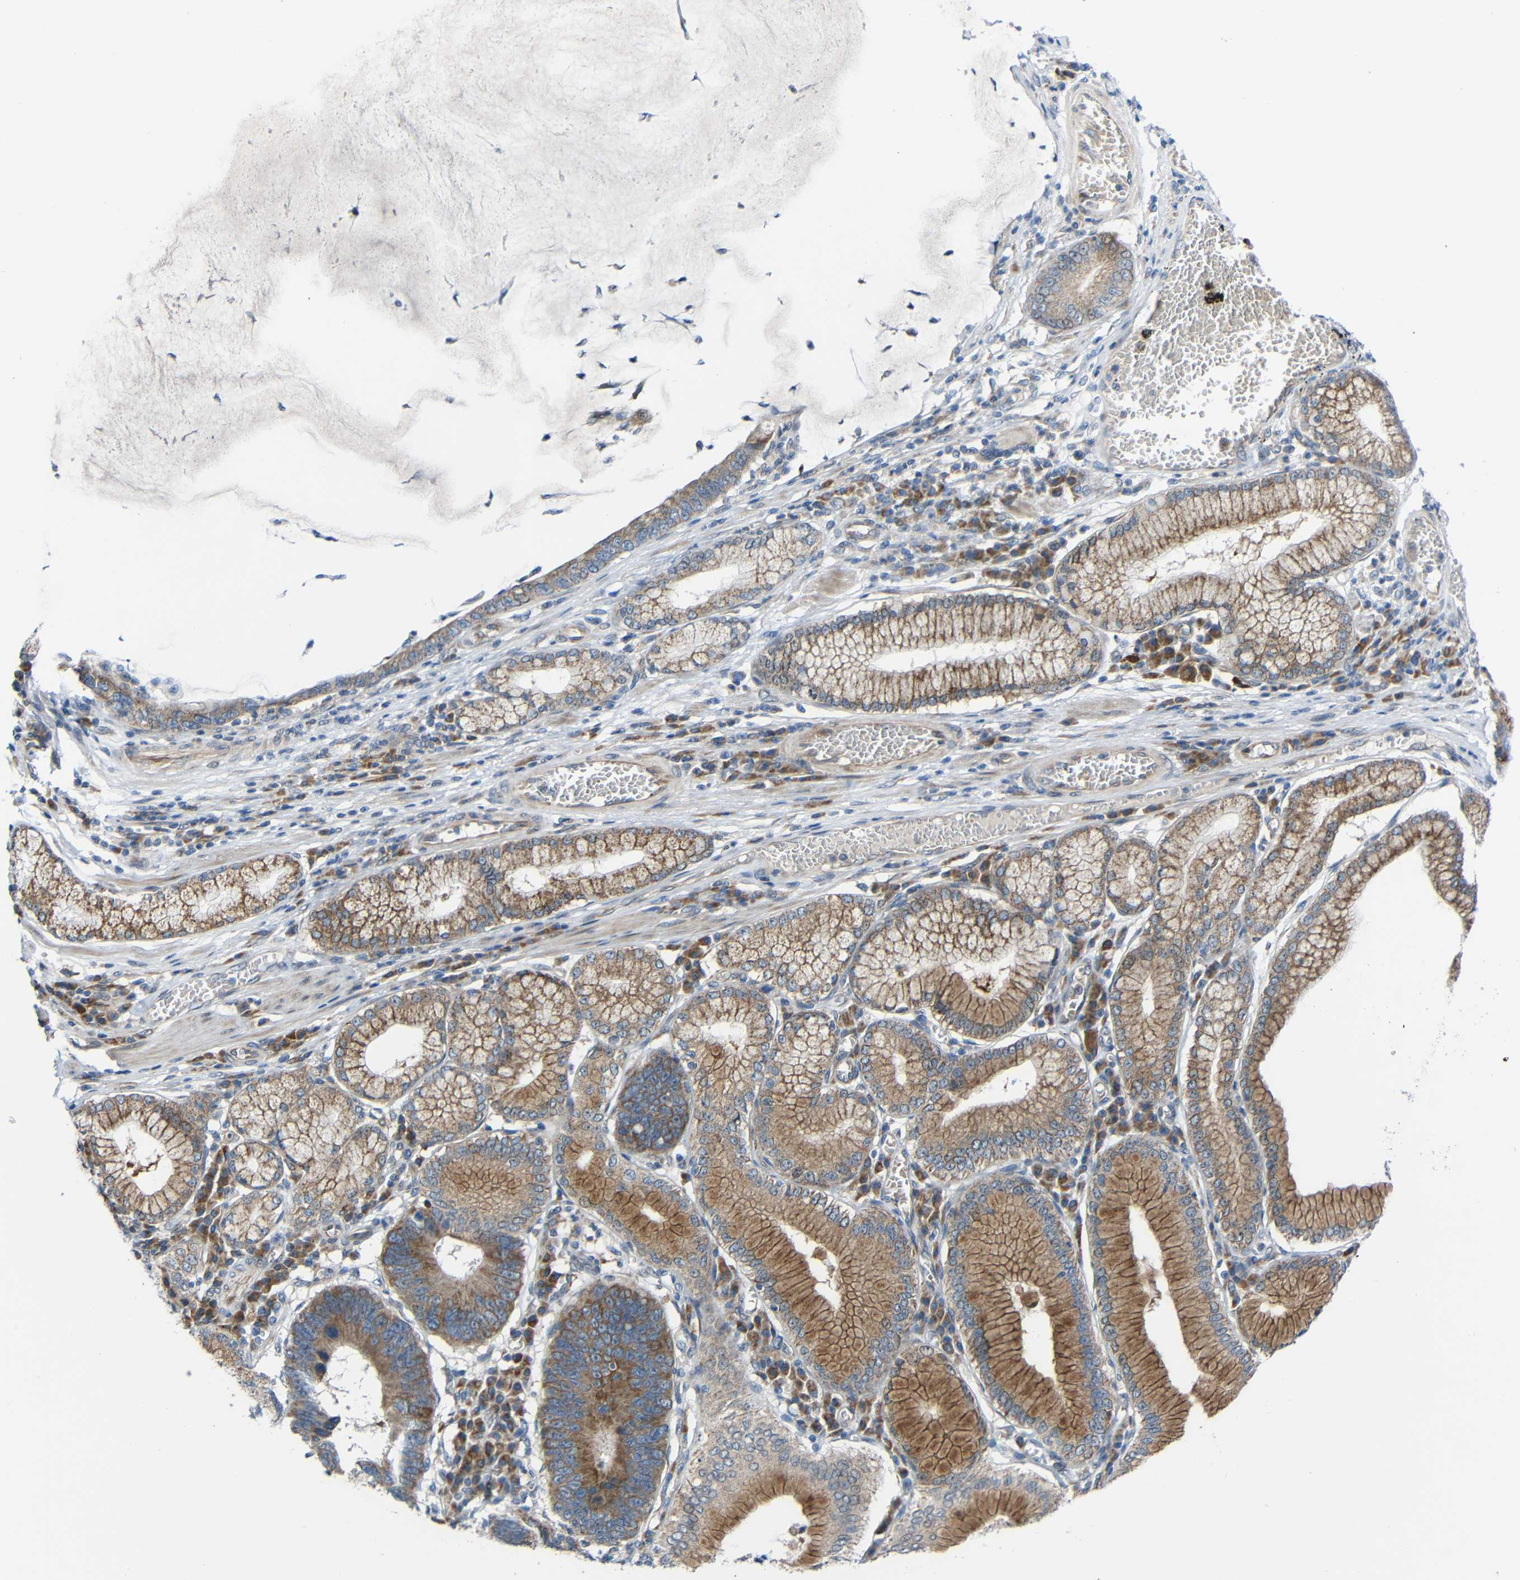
{"staining": {"intensity": "moderate", "quantity": ">75%", "location": "cytoplasmic/membranous"}, "tissue": "stomach cancer", "cell_type": "Tumor cells", "image_type": "cancer", "snomed": [{"axis": "morphology", "description": "Adenocarcinoma, NOS"}, {"axis": "topography", "description": "Stomach"}], "caption": "Stomach cancer (adenocarcinoma) stained with DAB immunohistochemistry shows medium levels of moderate cytoplasmic/membranous expression in about >75% of tumor cells.", "gene": "TMEM25", "patient": {"sex": "male", "age": 59}}